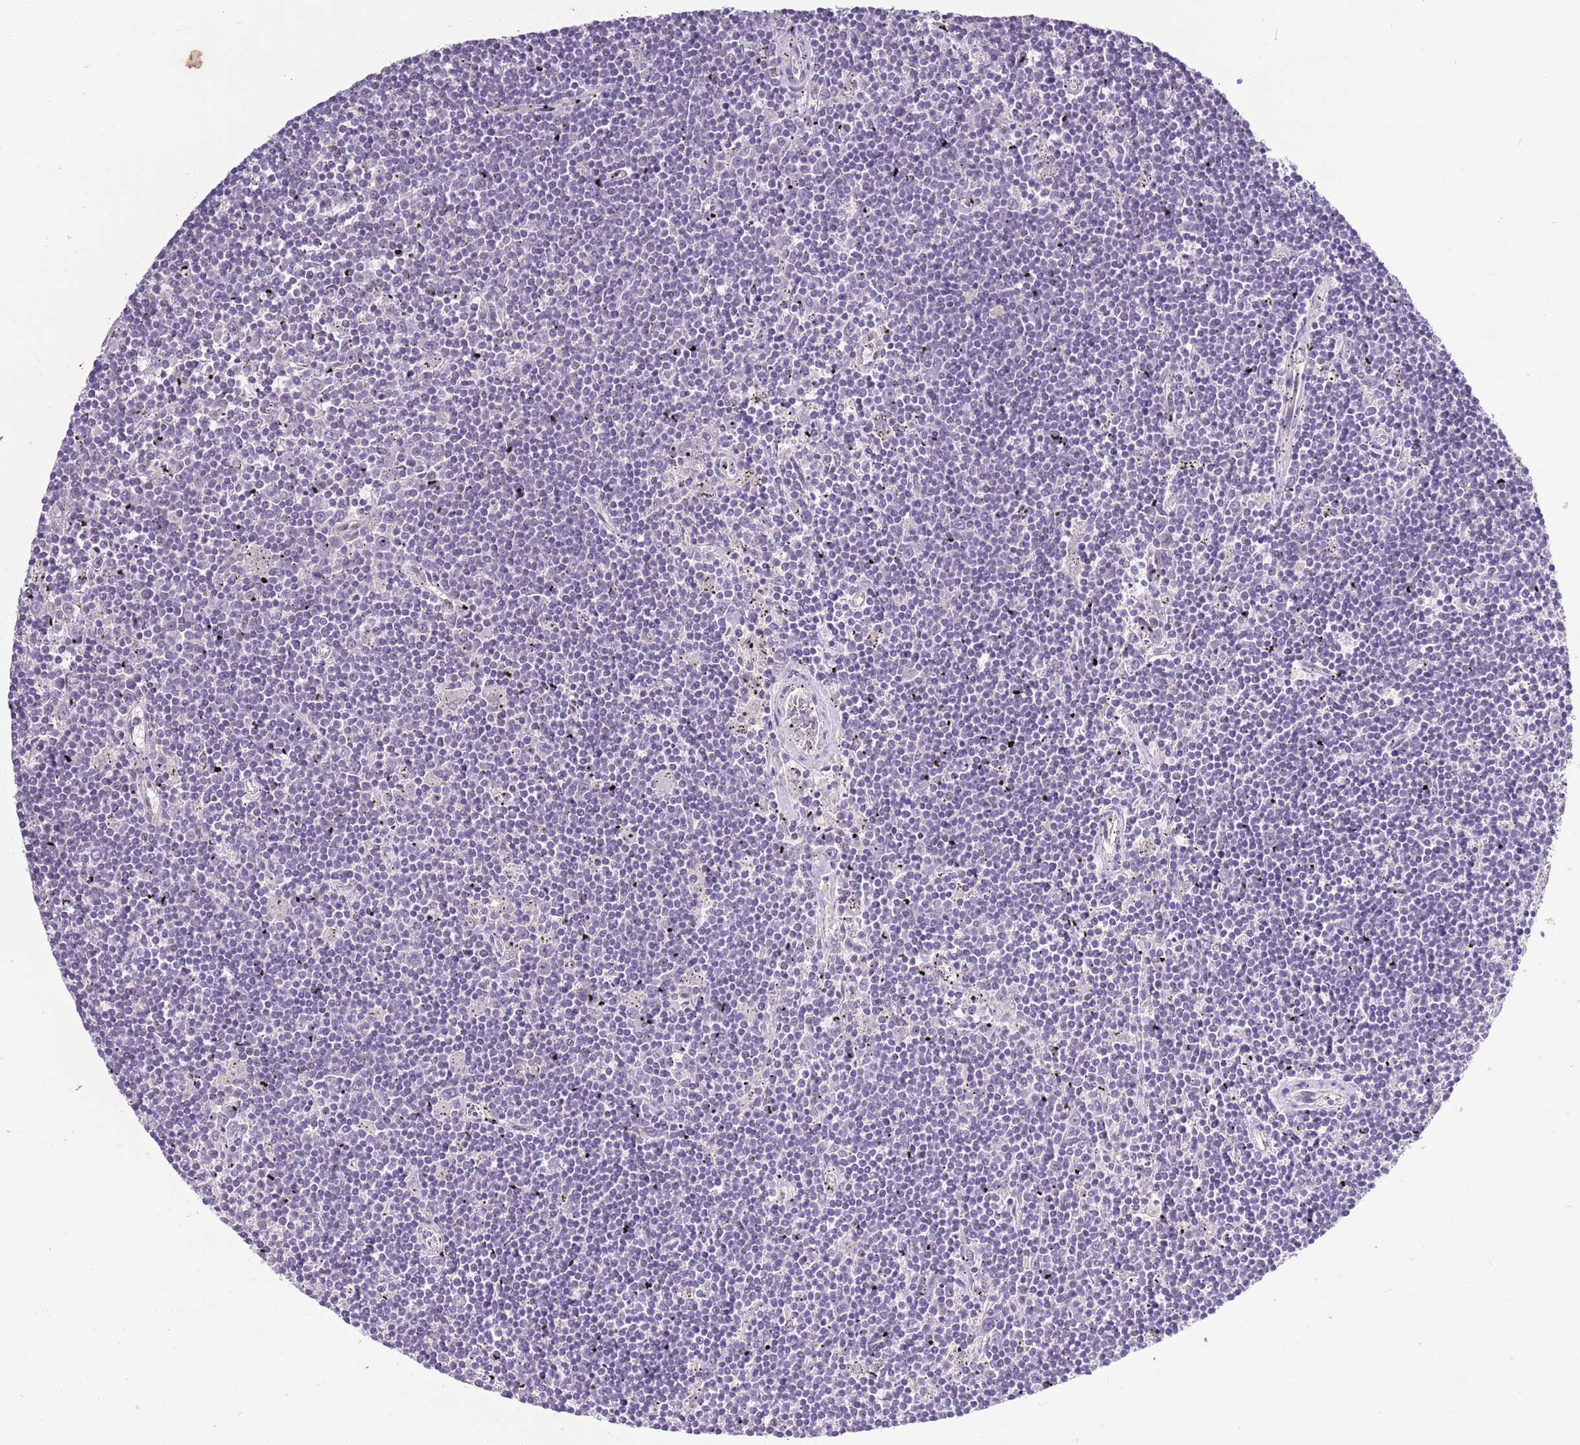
{"staining": {"intensity": "negative", "quantity": "none", "location": "none"}, "tissue": "lymphoma", "cell_type": "Tumor cells", "image_type": "cancer", "snomed": [{"axis": "morphology", "description": "Malignant lymphoma, non-Hodgkin's type, Low grade"}, {"axis": "topography", "description": "Spleen"}], "caption": "Protein analysis of low-grade malignant lymphoma, non-Hodgkin's type exhibits no significant positivity in tumor cells.", "gene": "CAPN9", "patient": {"sex": "male", "age": 76}}